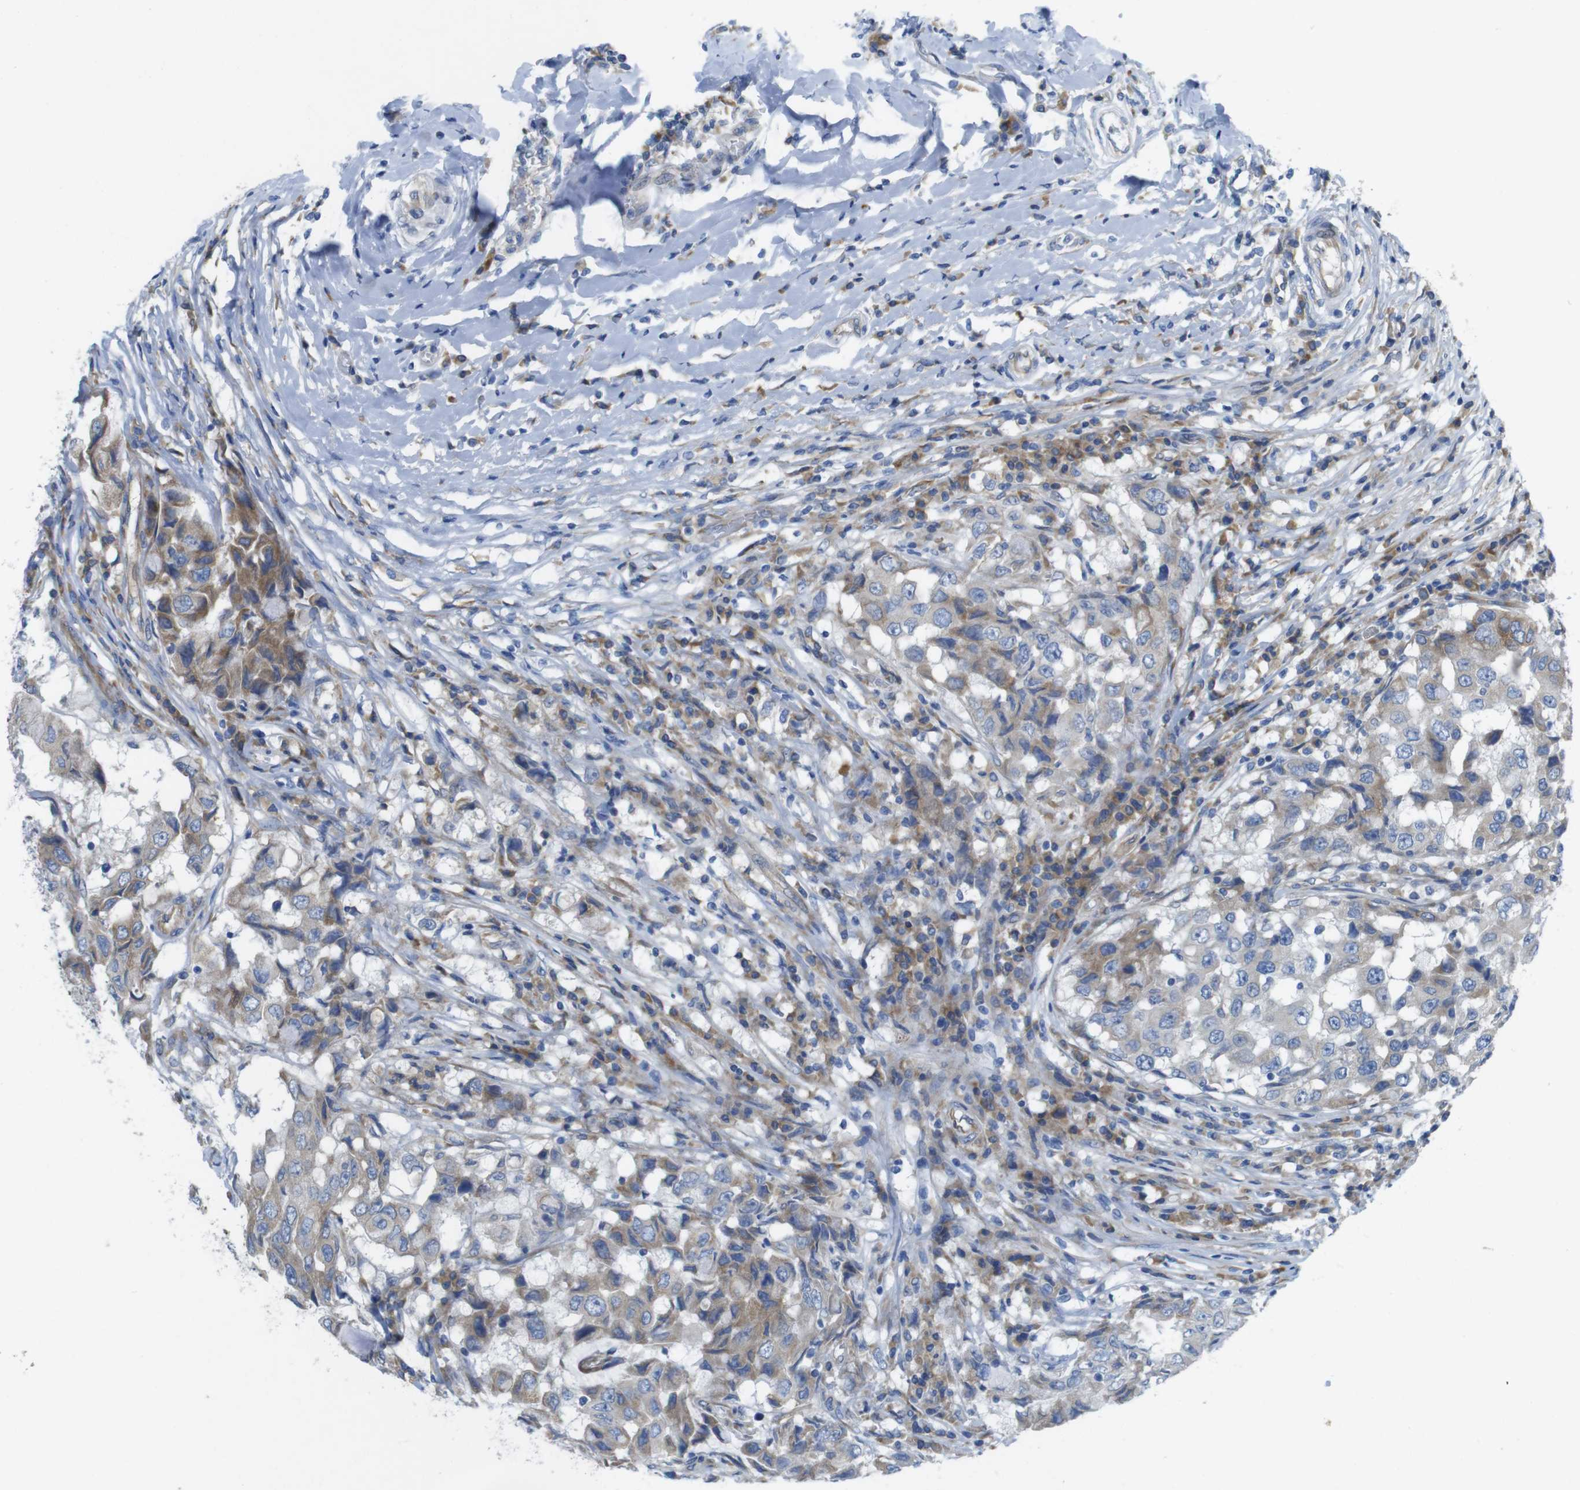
{"staining": {"intensity": "weak", "quantity": "25%-75%", "location": "cytoplasmic/membranous"}, "tissue": "breast cancer", "cell_type": "Tumor cells", "image_type": "cancer", "snomed": [{"axis": "morphology", "description": "Duct carcinoma"}, {"axis": "topography", "description": "Breast"}], "caption": "Human breast cancer stained for a protein (brown) shows weak cytoplasmic/membranous positive expression in approximately 25%-75% of tumor cells.", "gene": "TMEM234", "patient": {"sex": "female", "age": 27}}